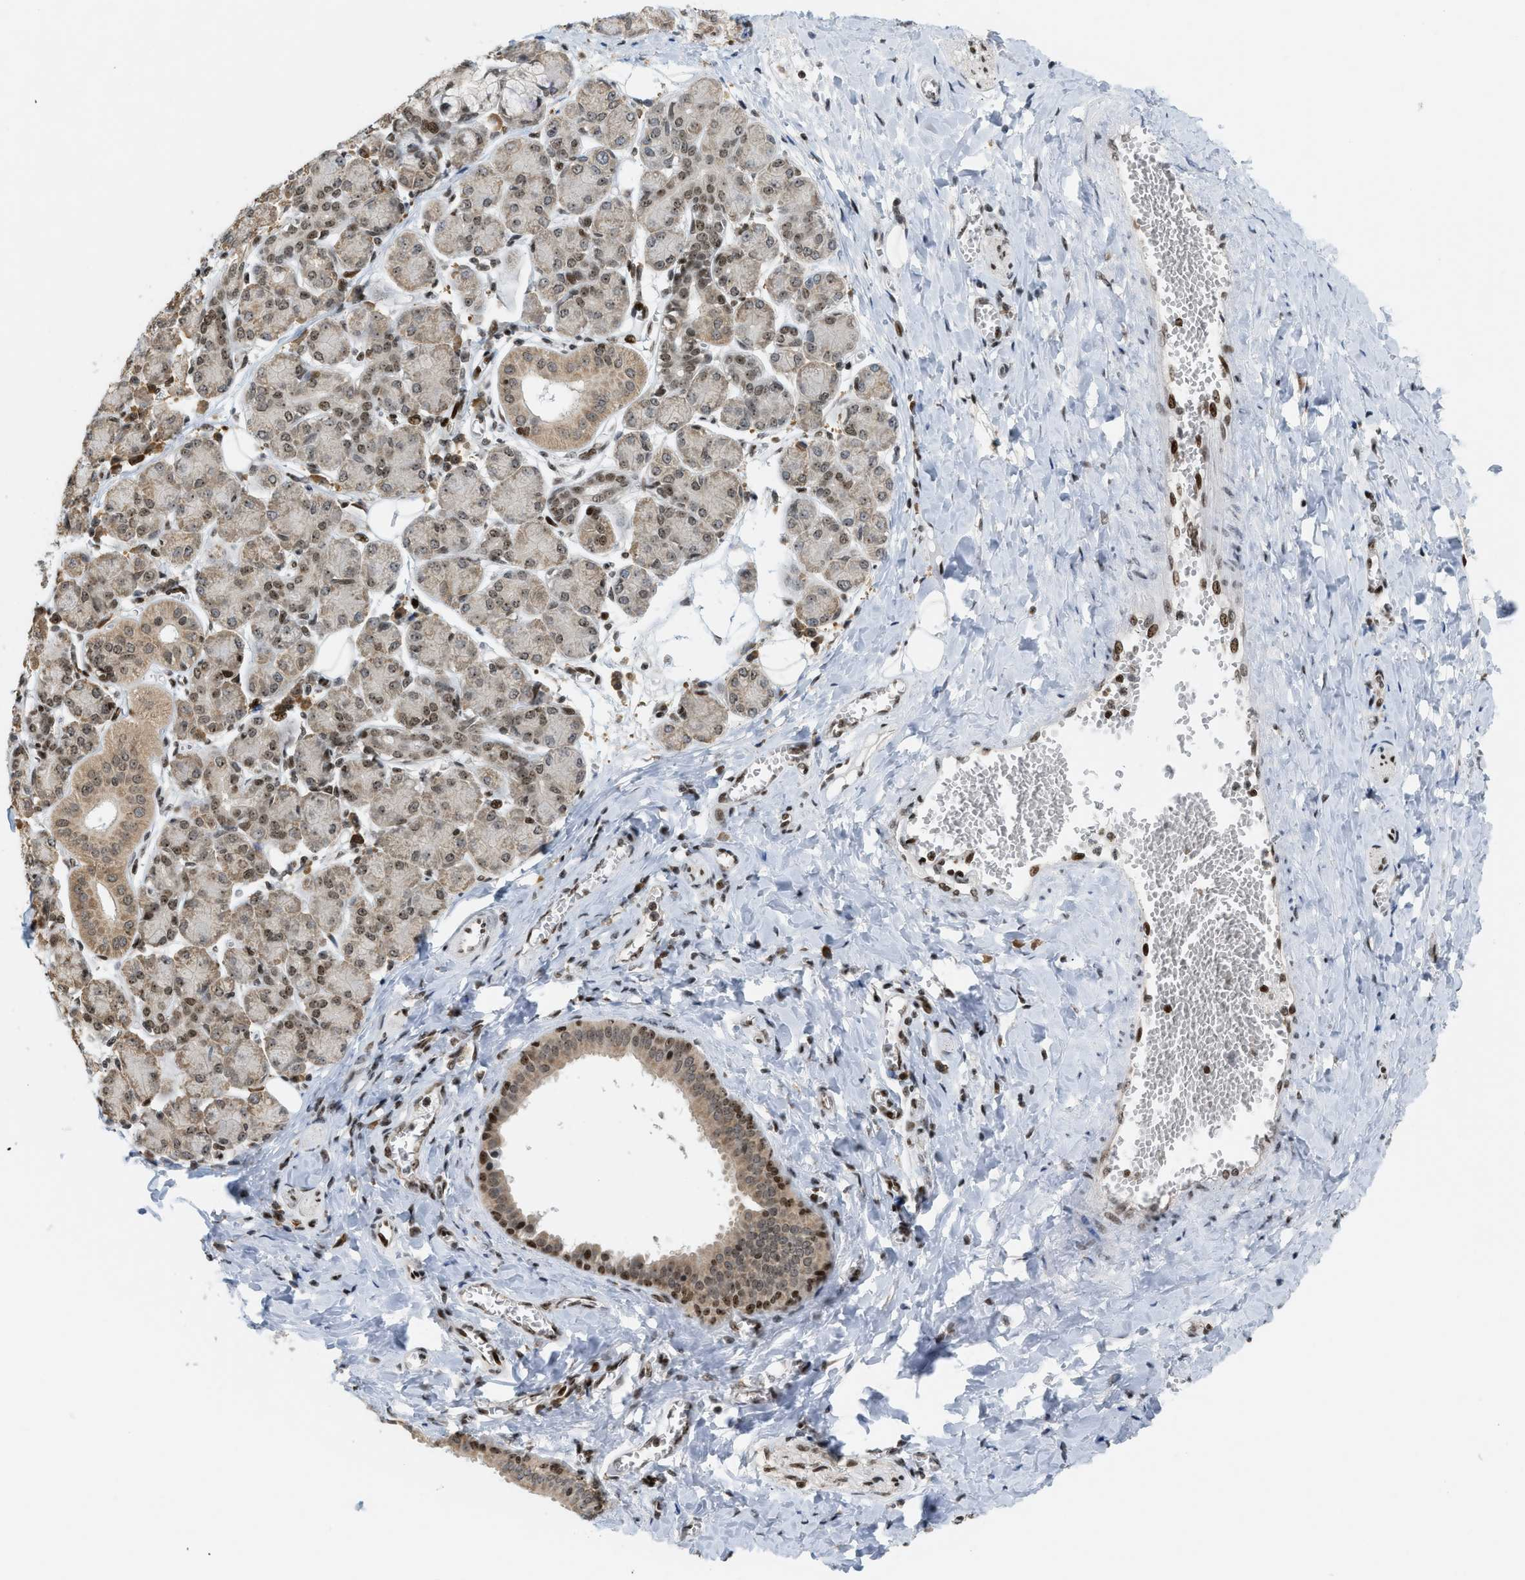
{"staining": {"intensity": "strong", "quantity": "25%-75%", "location": "nuclear"}, "tissue": "salivary gland", "cell_type": "Glandular cells", "image_type": "normal", "snomed": [{"axis": "morphology", "description": "Normal tissue, NOS"}, {"axis": "morphology", "description": "Inflammation, NOS"}, {"axis": "topography", "description": "Lymph node"}, {"axis": "topography", "description": "Salivary gland"}], "caption": "Brown immunohistochemical staining in normal salivary gland displays strong nuclear staining in about 25%-75% of glandular cells.", "gene": "ZNF22", "patient": {"sex": "male", "age": 3}}